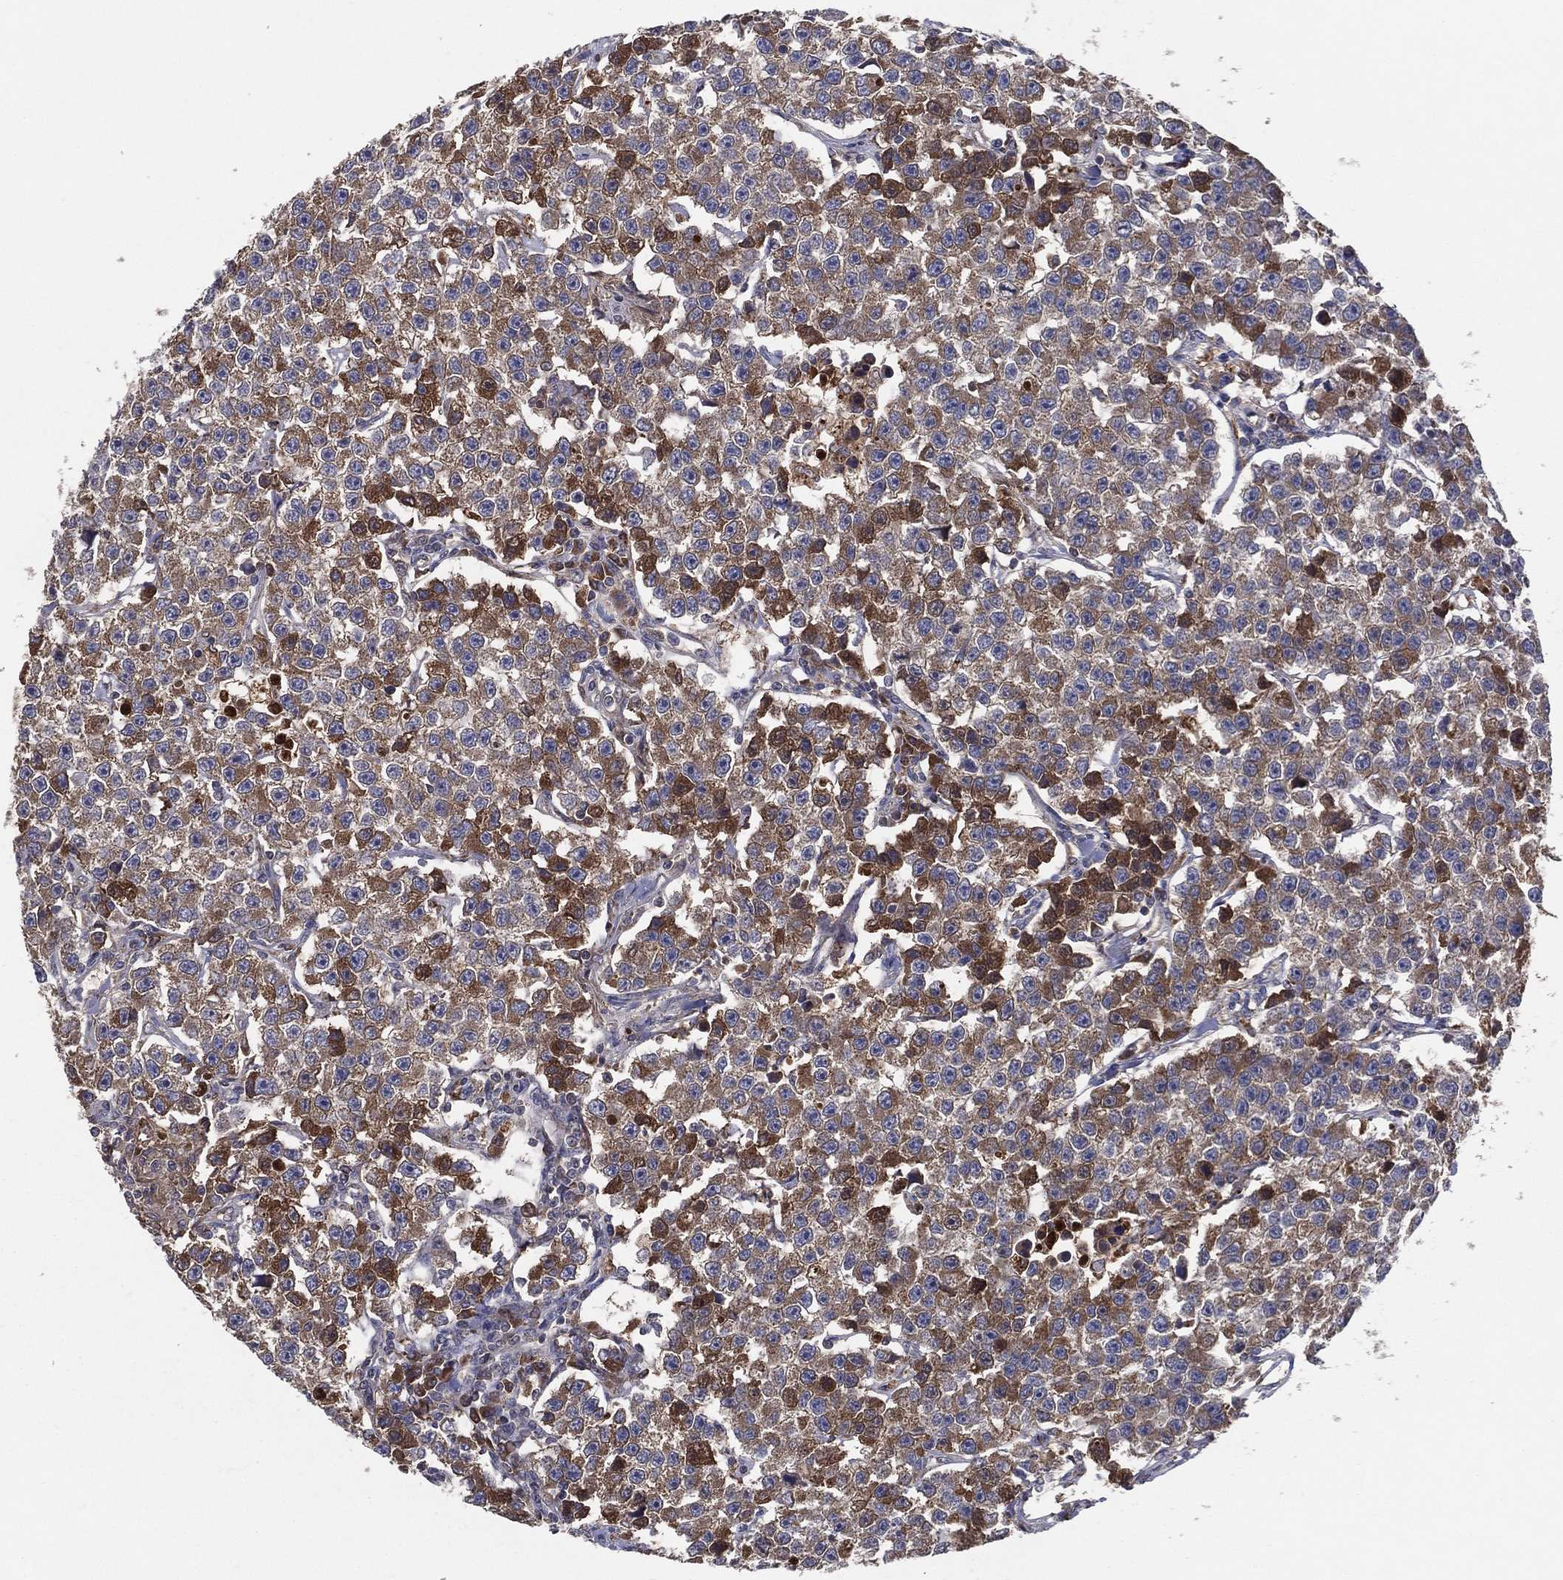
{"staining": {"intensity": "moderate", "quantity": "25%-75%", "location": "cytoplasmic/membranous"}, "tissue": "testis cancer", "cell_type": "Tumor cells", "image_type": "cancer", "snomed": [{"axis": "morphology", "description": "Seminoma, NOS"}, {"axis": "topography", "description": "Testis"}], "caption": "This is an image of immunohistochemistry (IHC) staining of testis cancer, which shows moderate expression in the cytoplasmic/membranous of tumor cells.", "gene": "MT-ND1", "patient": {"sex": "male", "age": 59}}